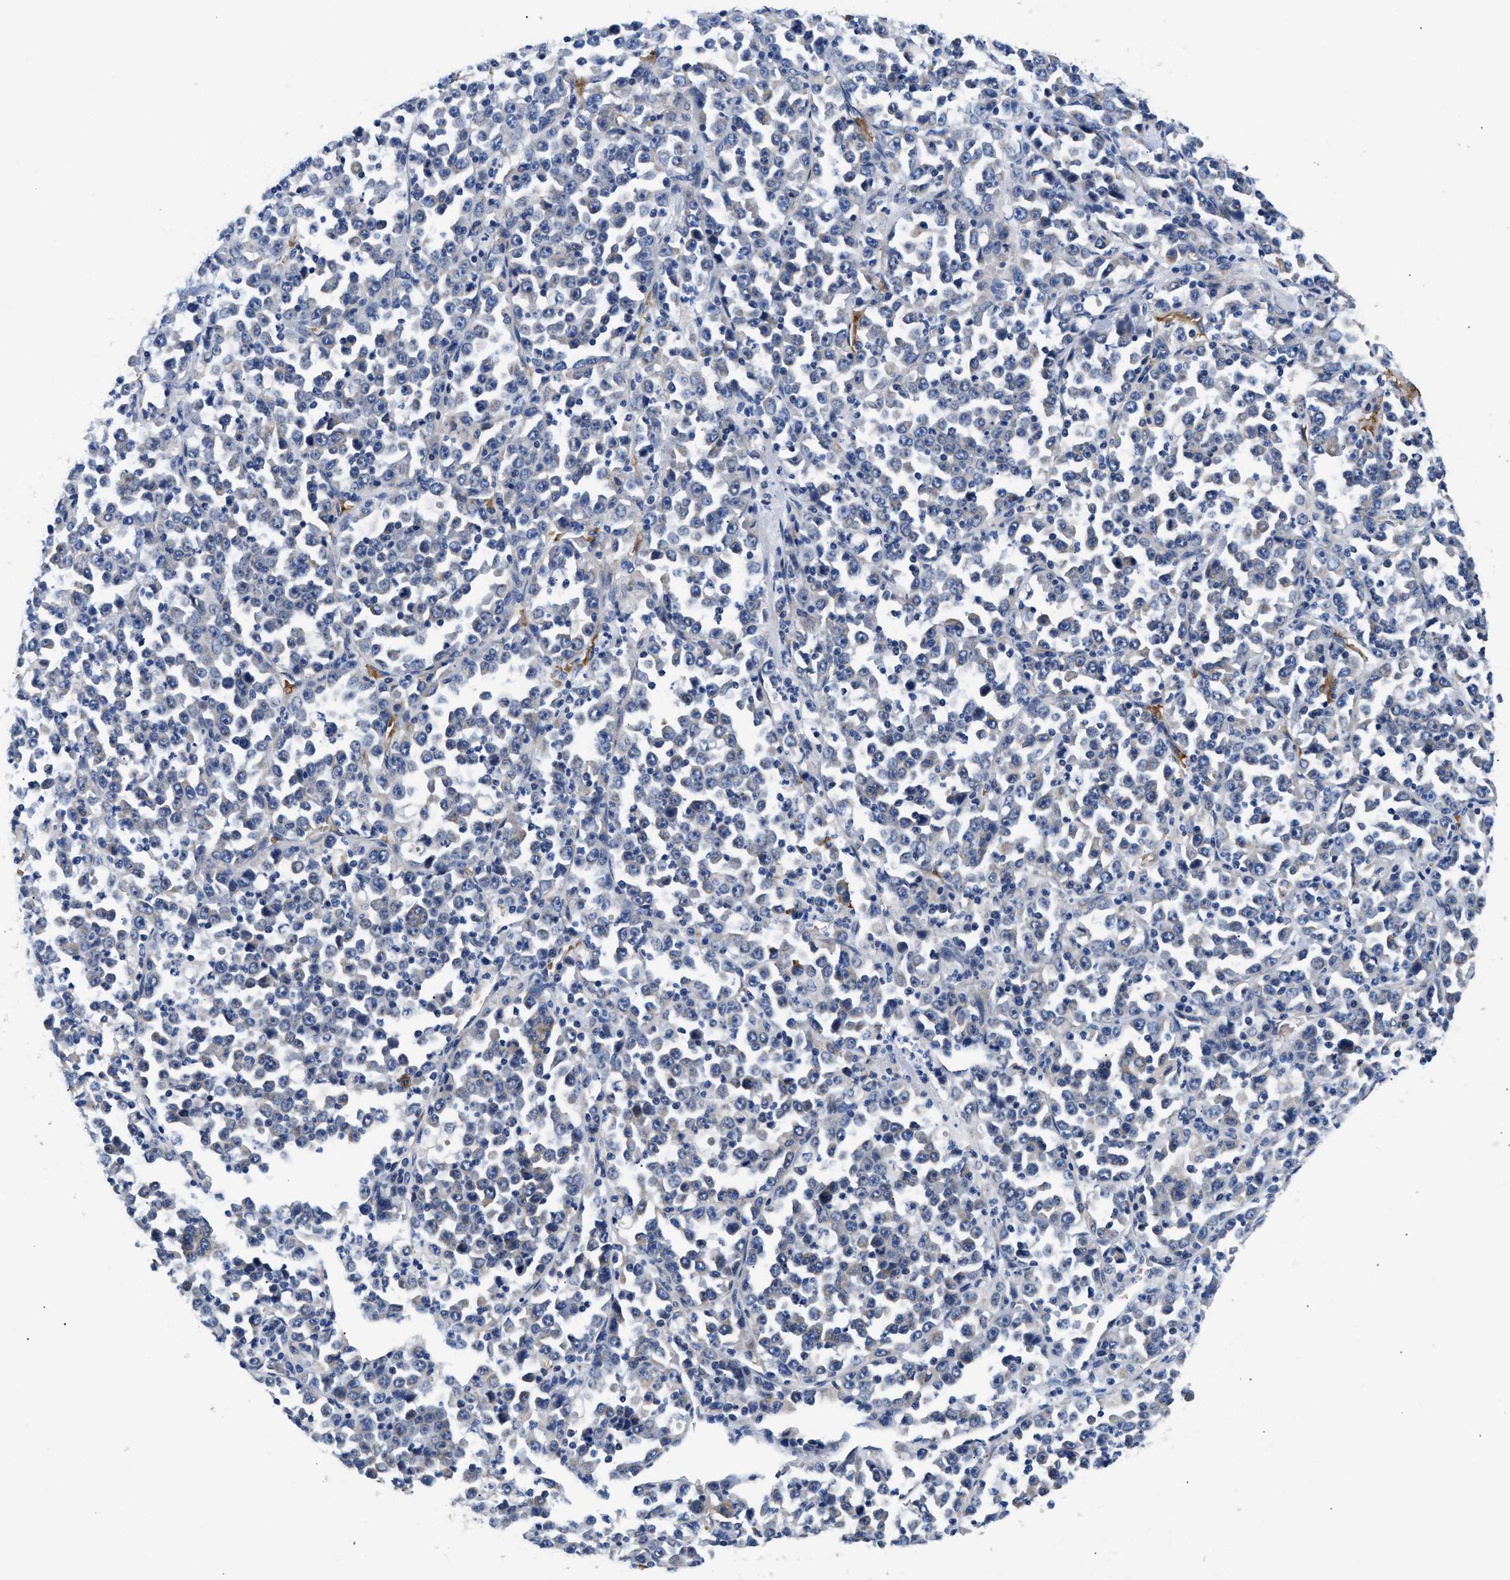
{"staining": {"intensity": "negative", "quantity": "none", "location": "none"}, "tissue": "stomach cancer", "cell_type": "Tumor cells", "image_type": "cancer", "snomed": [{"axis": "morphology", "description": "Normal tissue, NOS"}, {"axis": "morphology", "description": "Adenocarcinoma, NOS"}, {"axis": "topography", "description": "Stomach, upper"}, {"axis": "topography", "description": "Stomach"}], "caption": "The photomicrograph exhibits no significant expression in tumor cells of stomach cancer.", "gene": "RINT1", "patient": {"sex": "male", "age": 59}}